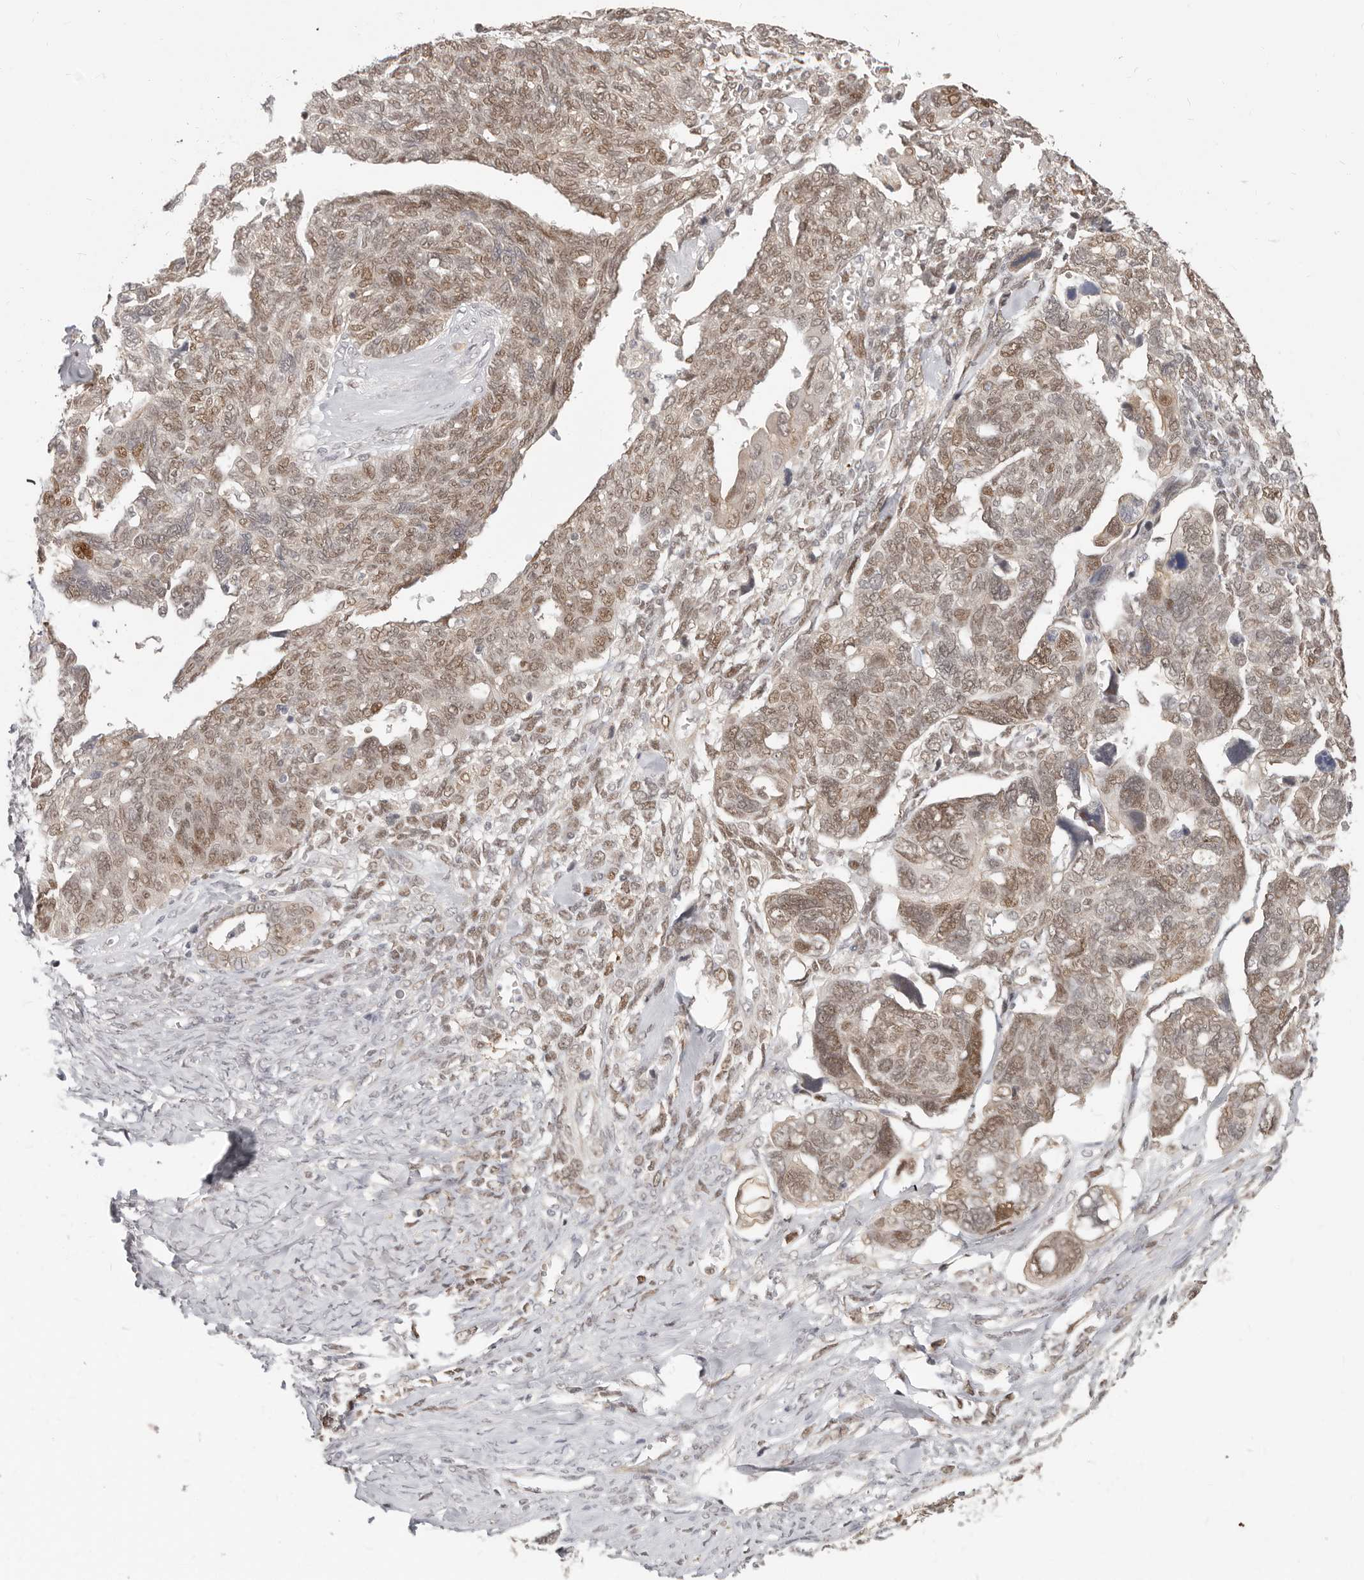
{"staining": {"intensity": "moderate", "quantity": ">75%", "location": "cytoplasmic/membranous,nuclear"}, "tissue": "ovarian cancer", "cell_type": "Tumor cells", "image_type": "cancer", "snomed": [{"axis": "morphology", "description": "Cystadenocarcinoma, serous, NOS"}, {"axis": "topography", "description": "Ovary"}], "caption": "High-magnification brightfield microscopy of ovarian cancer (serous cystadenocarcinoma) stained with DAB (brown) and counterstained with hematoxylin (blue). tumor cells exhibit moderate cytoplasmic/membranous and nuclear expression is seen in about>75% of cells.", "gene": "RFC2", "patient": {"sex": "female", "age": 79}}